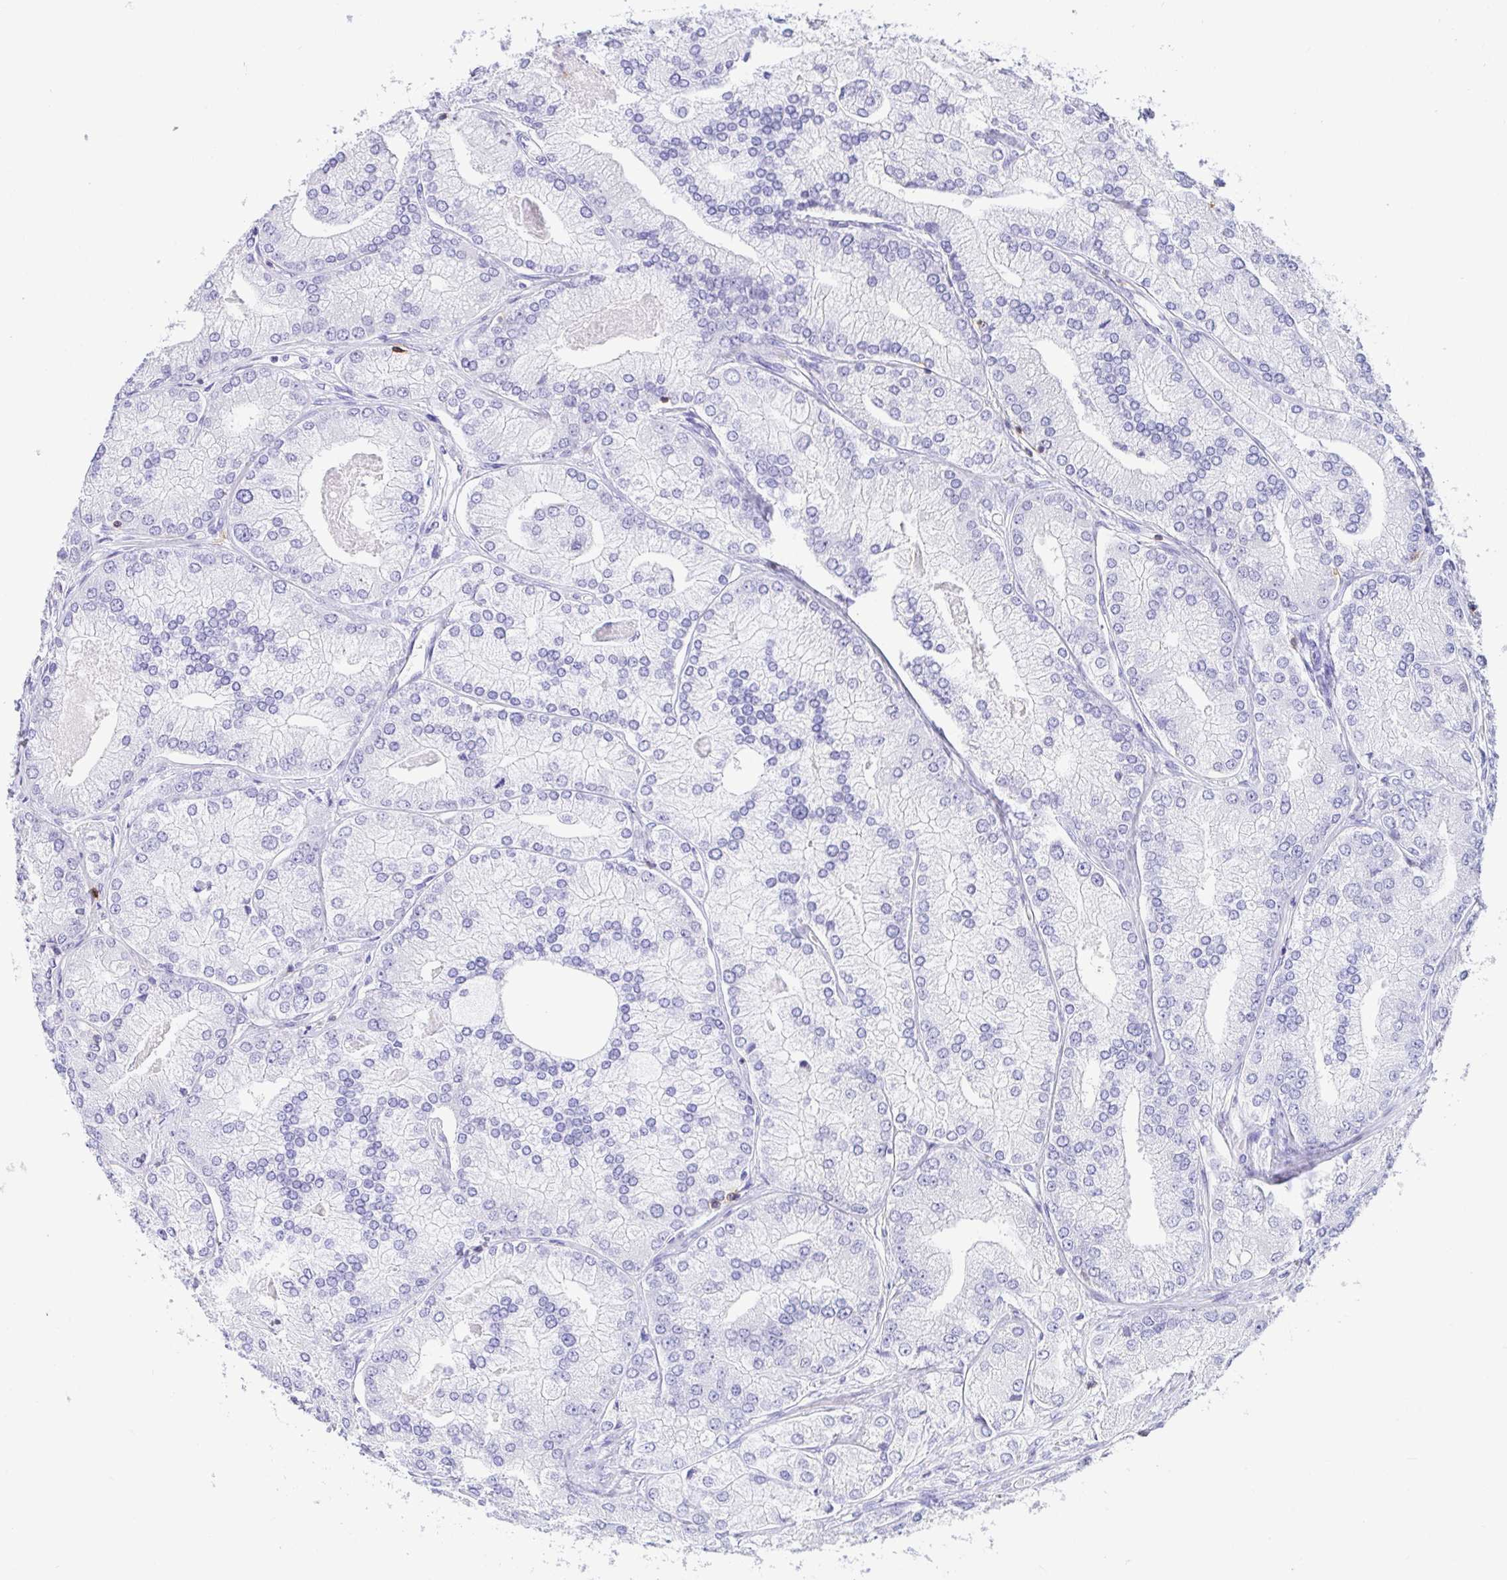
{"staining": {"intensity": "negative", "quantity": "none", "location": "none"}, "tissue": "prostate cancer", "cell_type": "Tumor cells", "image_type": "cancer", "snomed": [{"axis": "morphology", "description": "Adenocarcinoma, High grade"}, {"axis": "topography", "description": "Prostate"}], "caption": "There is no significant positivity in tumor cells of prostate cancer.", "gene": "CD5", "patient": {"sex": "male", "age": 61}}